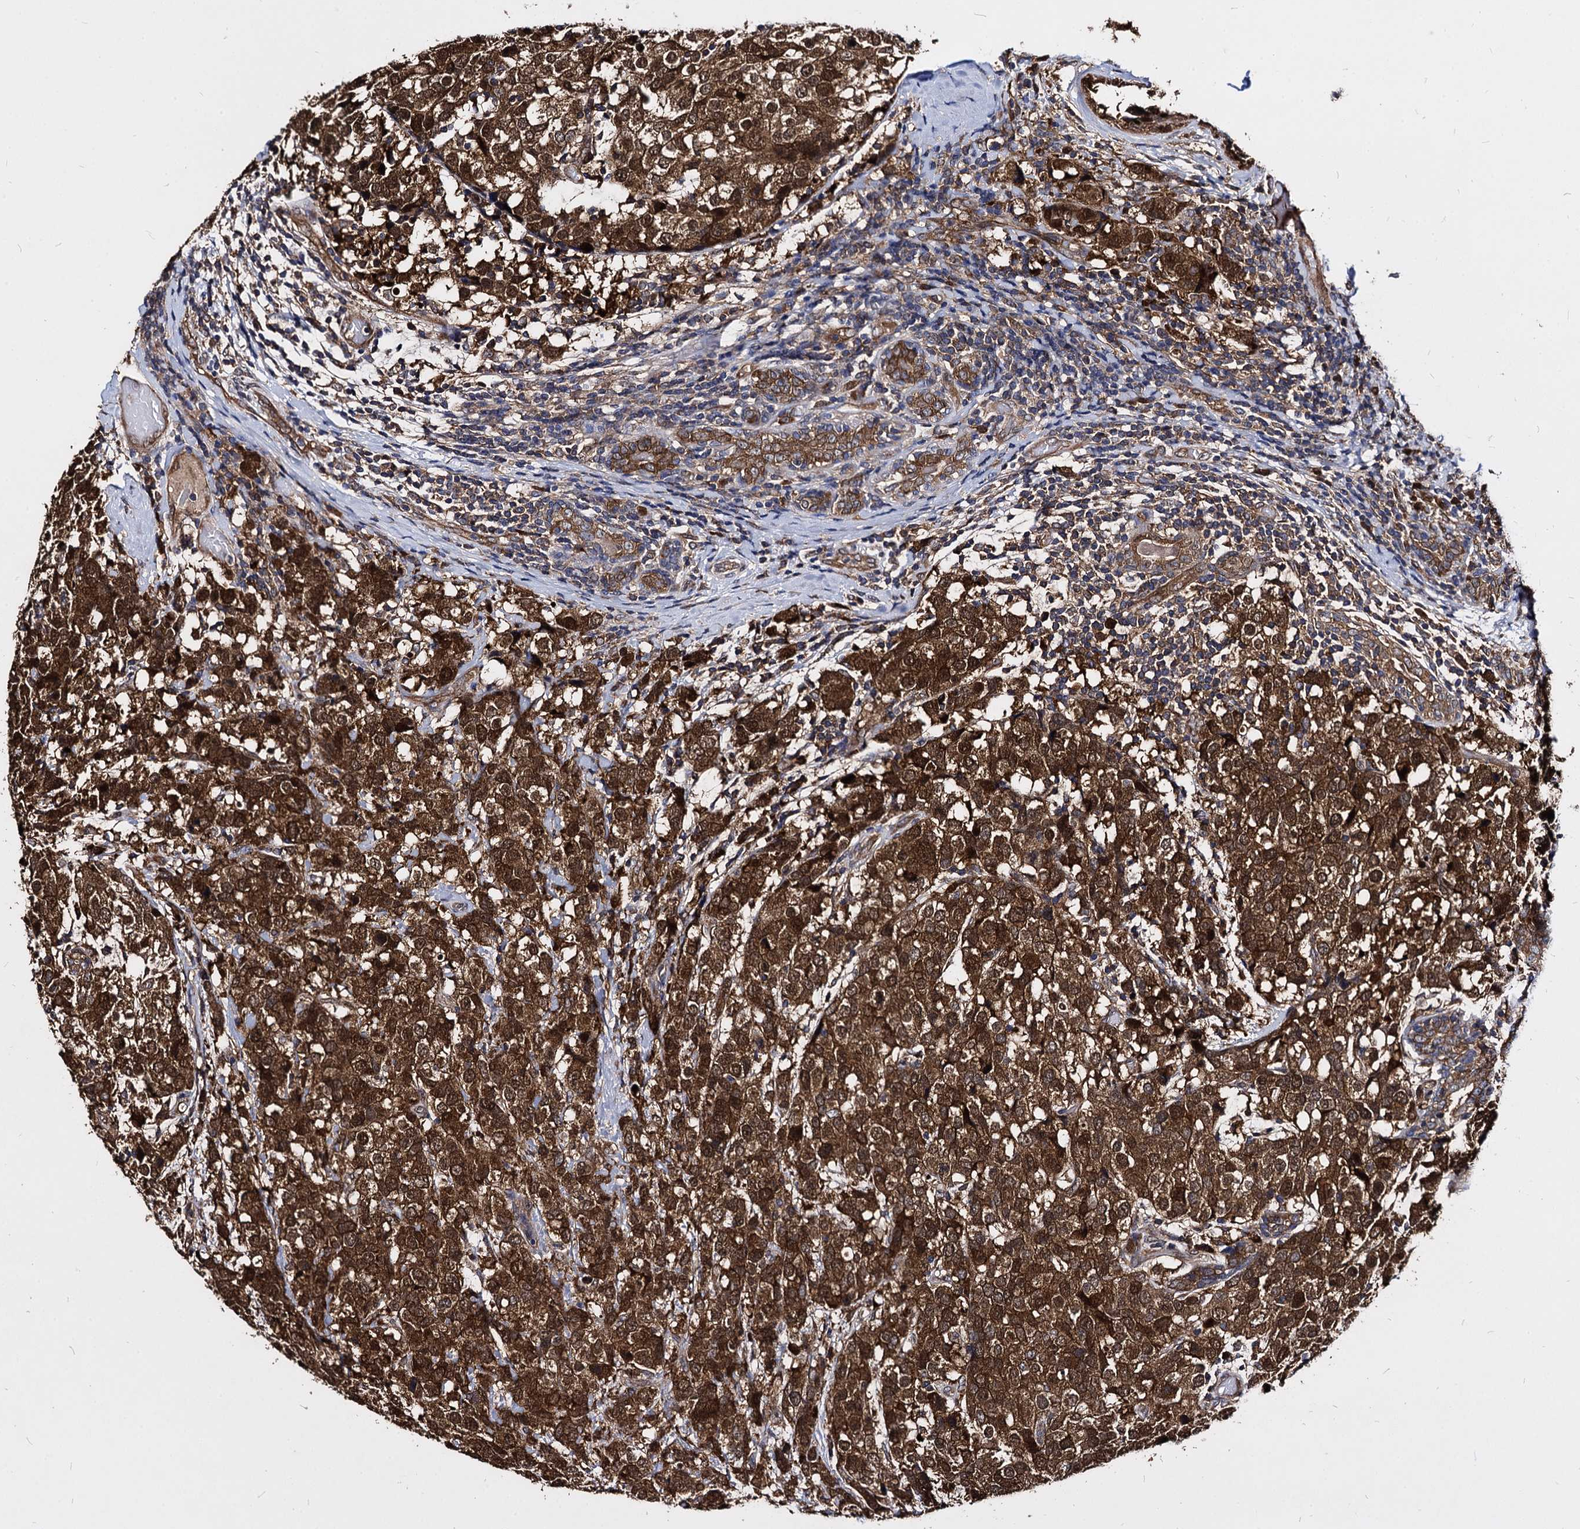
{"staining": {"intensity": "strong", "quantity": ">75%", "location": "cytoplasmic/membranous,nuclear"}, "tissue": "breast cancer", "cell_type": "Tumor cells", "image_type": "cancer", "snomed": [{"axis": "morphology", "description": "Lobular carcinoma"}, {"axis": "topography", "description": "Breast"}], "caption": "Lobular carcinoma (breast) tissue reveals strong cytoplasmic/membranous and nuclear positivity in about >75% of tumor cells, visualized by immunohistochemistry.", "gene": "NME1", "patient": {"sex": "female", "age": 59}}